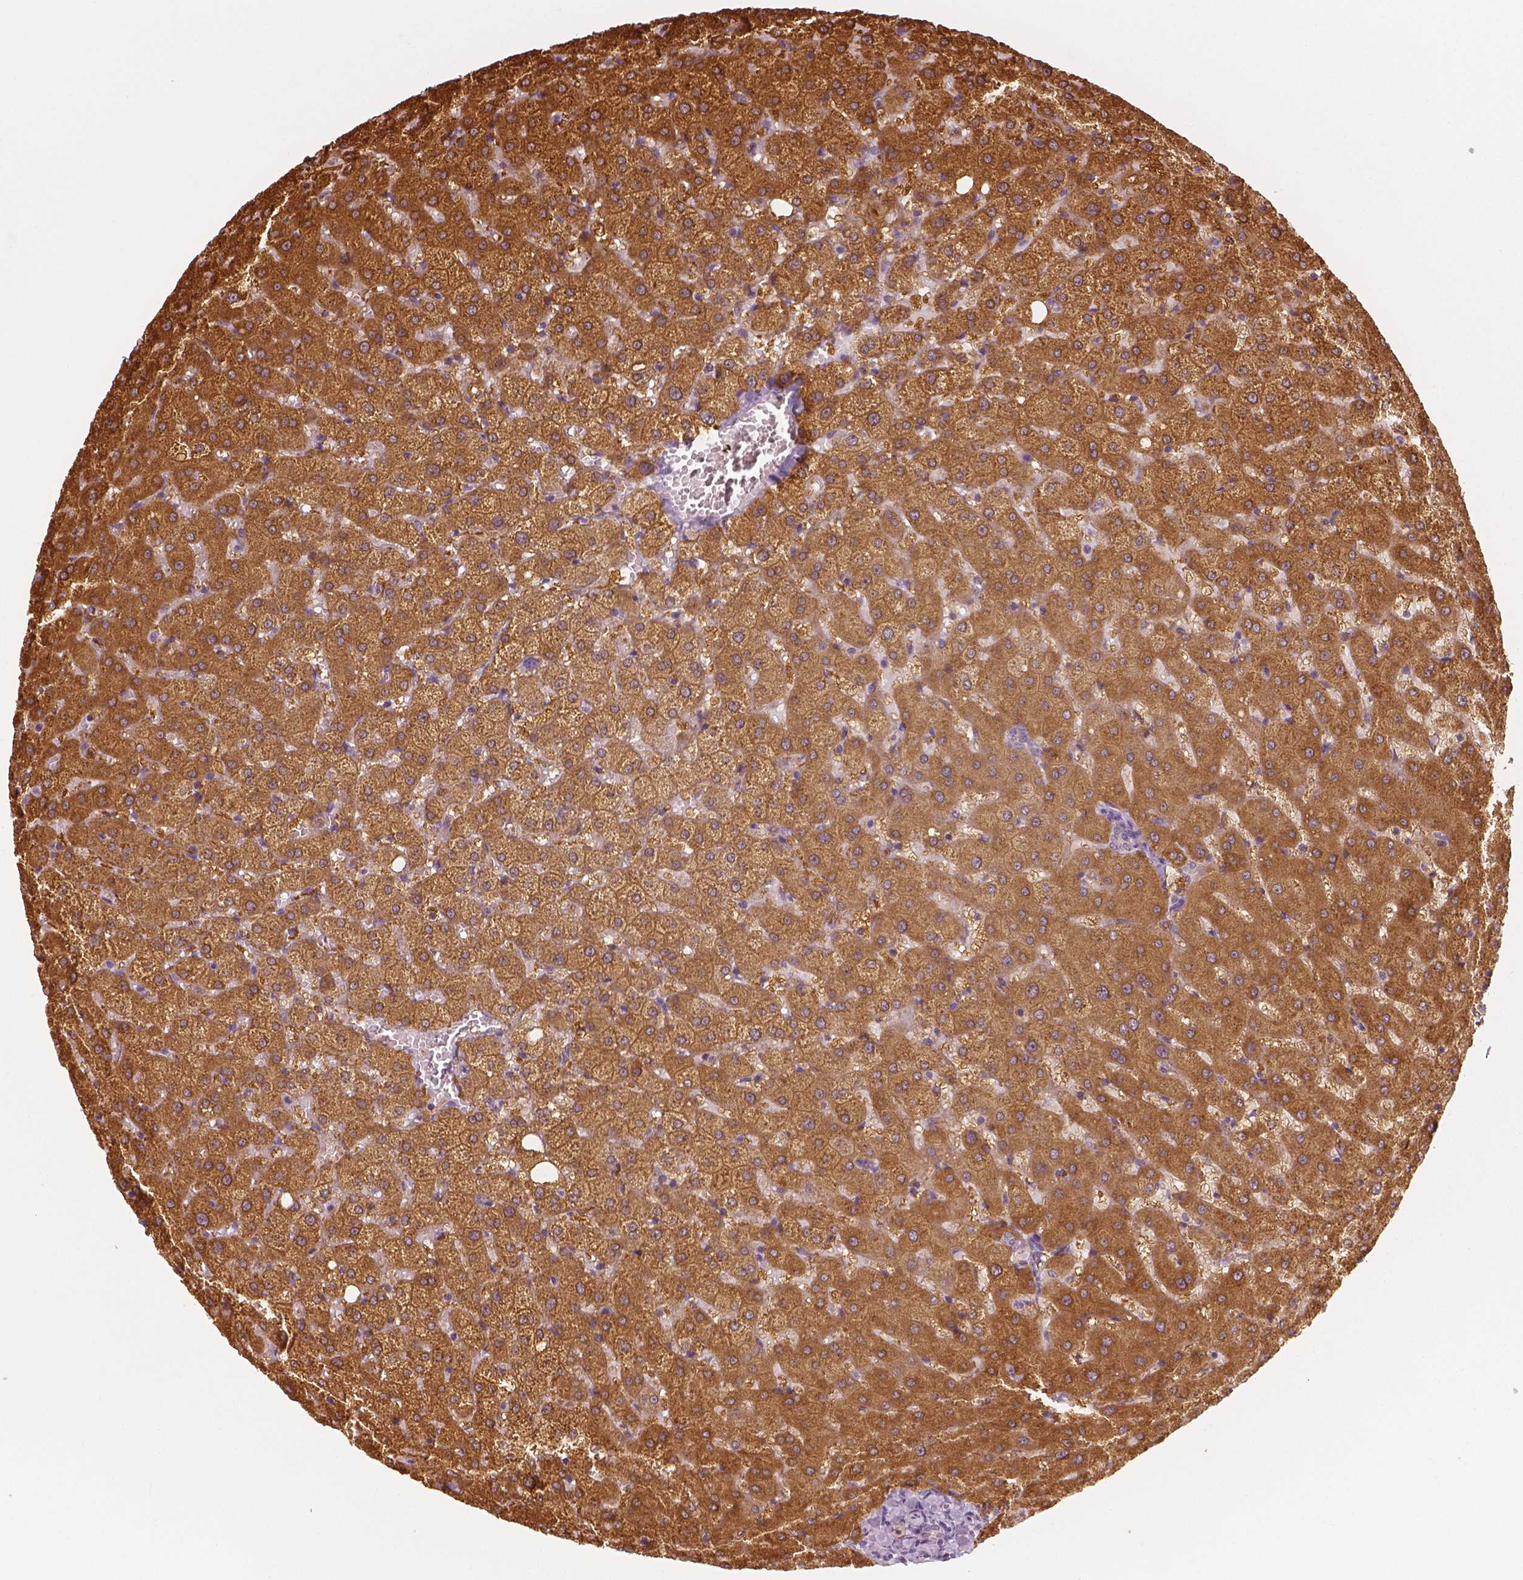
{"staining": {"intensity": "weak", "quantity": "<25%", "location": "cytoplasmic/membranous"}, "tissue": "liver", "cell_type": "Cholangiocytes", "image_type": "normal", "snomed": [{"axis": "morphology", "description": "Normal tissue, NOS"}, {"axis": "topography", "description": "Liver"}], "caption": "A high-resolution photomicrograph shows IHC staining of normal liver, which reveals no significant expression in cholangiocytes. Brightfield microscopy of immunohistochemistry stained with DAB (brown) and hematoxylin (blue), captured at high magnification.", "gene": "SHMT1", "patient": {"sex": "female", "age": 50}}